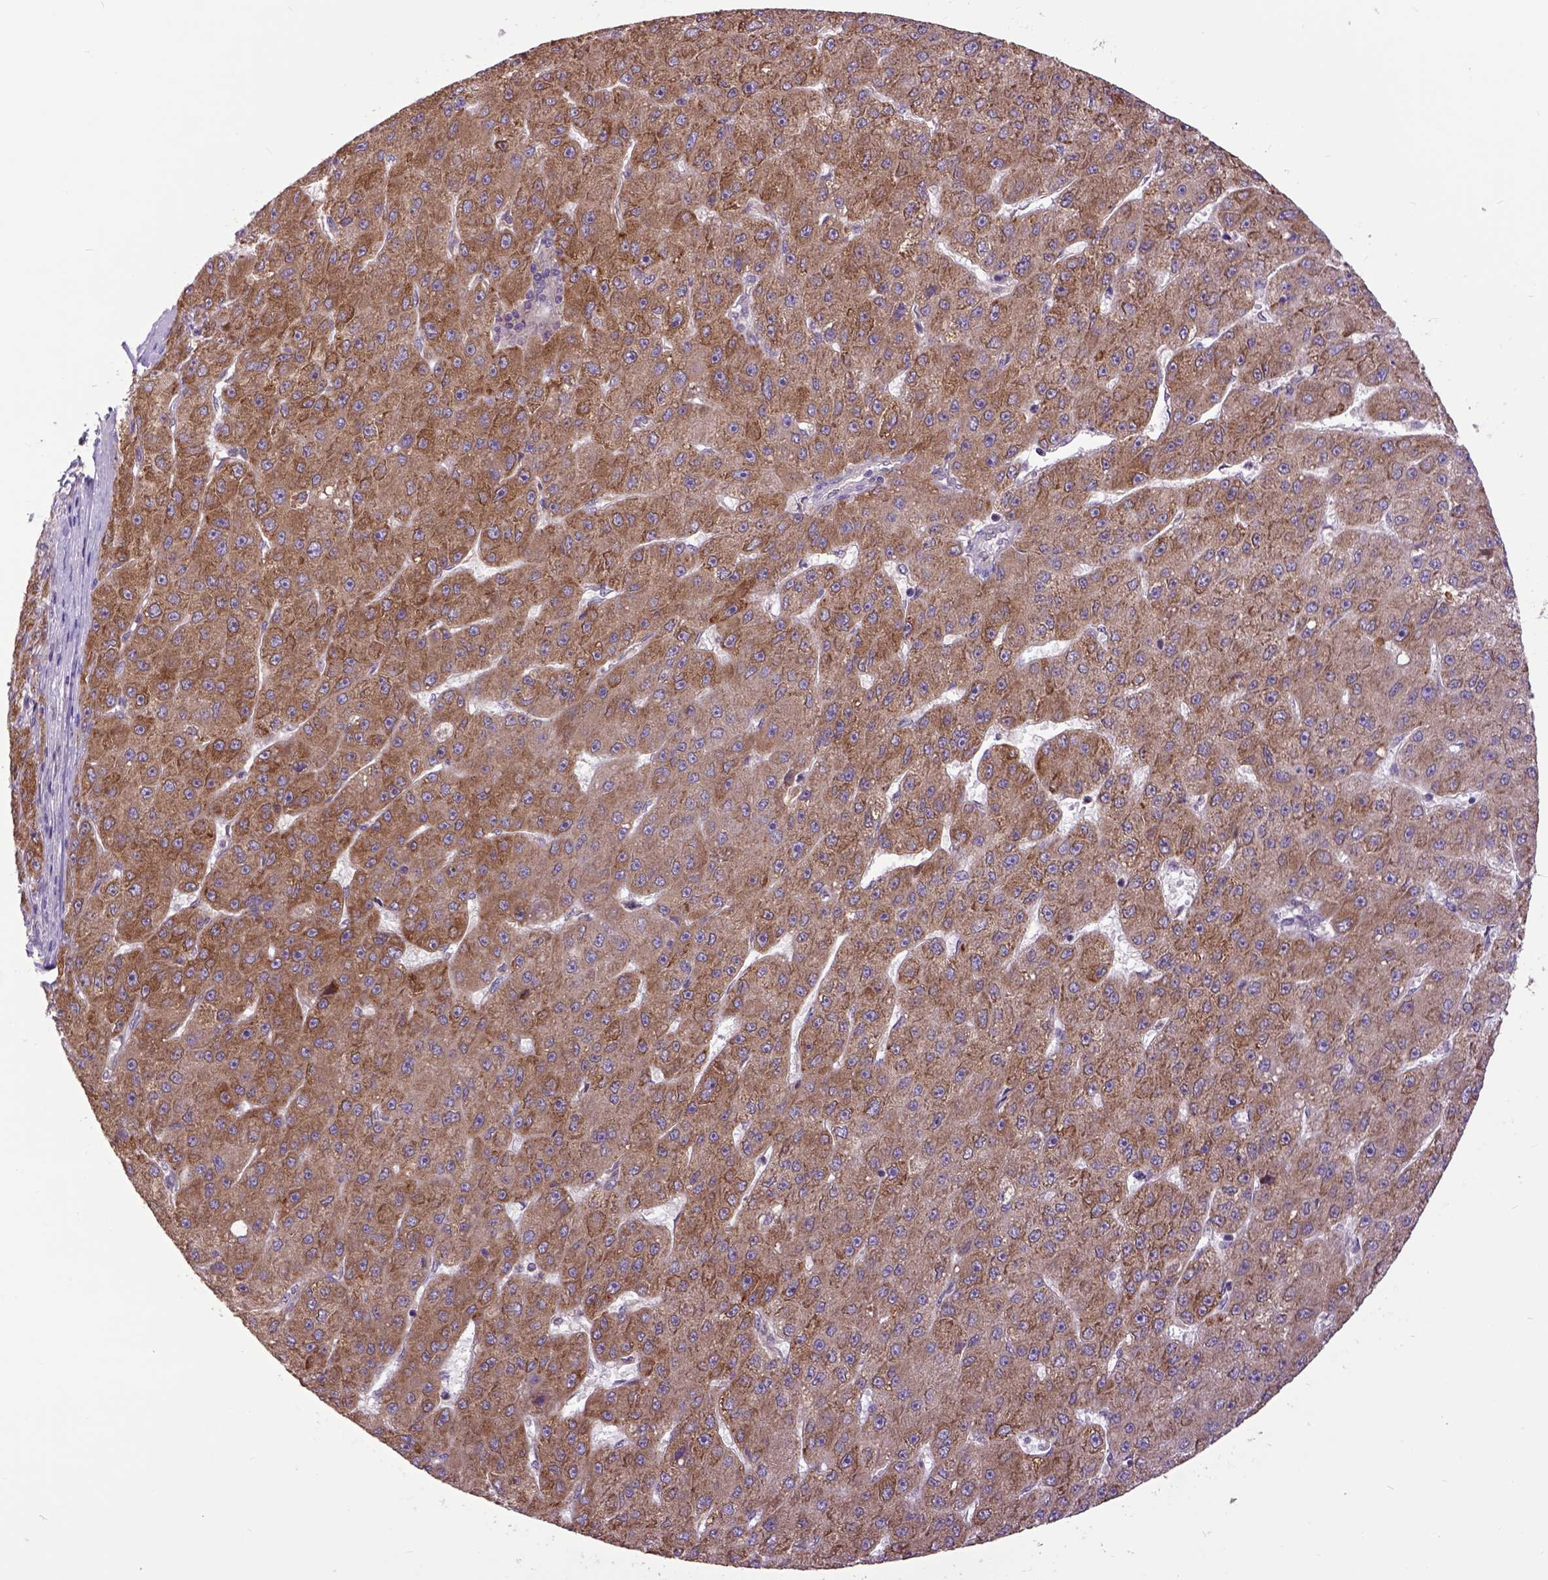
{"staining": {"intensity": "moderate", "quantity": "25%-75%", "location": "cytoplasmic/membranous"}, "tissue": "liver cancer", "cell_type": "Tumor cells", "image_type": "cancer", "snomed": [{"axis": "morphology", "description": "Carcinoma, Hepatocellular, NOS"}, {"axis": "topography", "description": "Liver"}], "caption": "Hepatocellular carcinoma (liver) was stained to show a protein in brown. There is medium levels of moderate cytoplasmic/membranous expression in about 25%-75% of tumor cells.", "gene": "ARL1", "patient": {"sex": "male", "age": 67}}